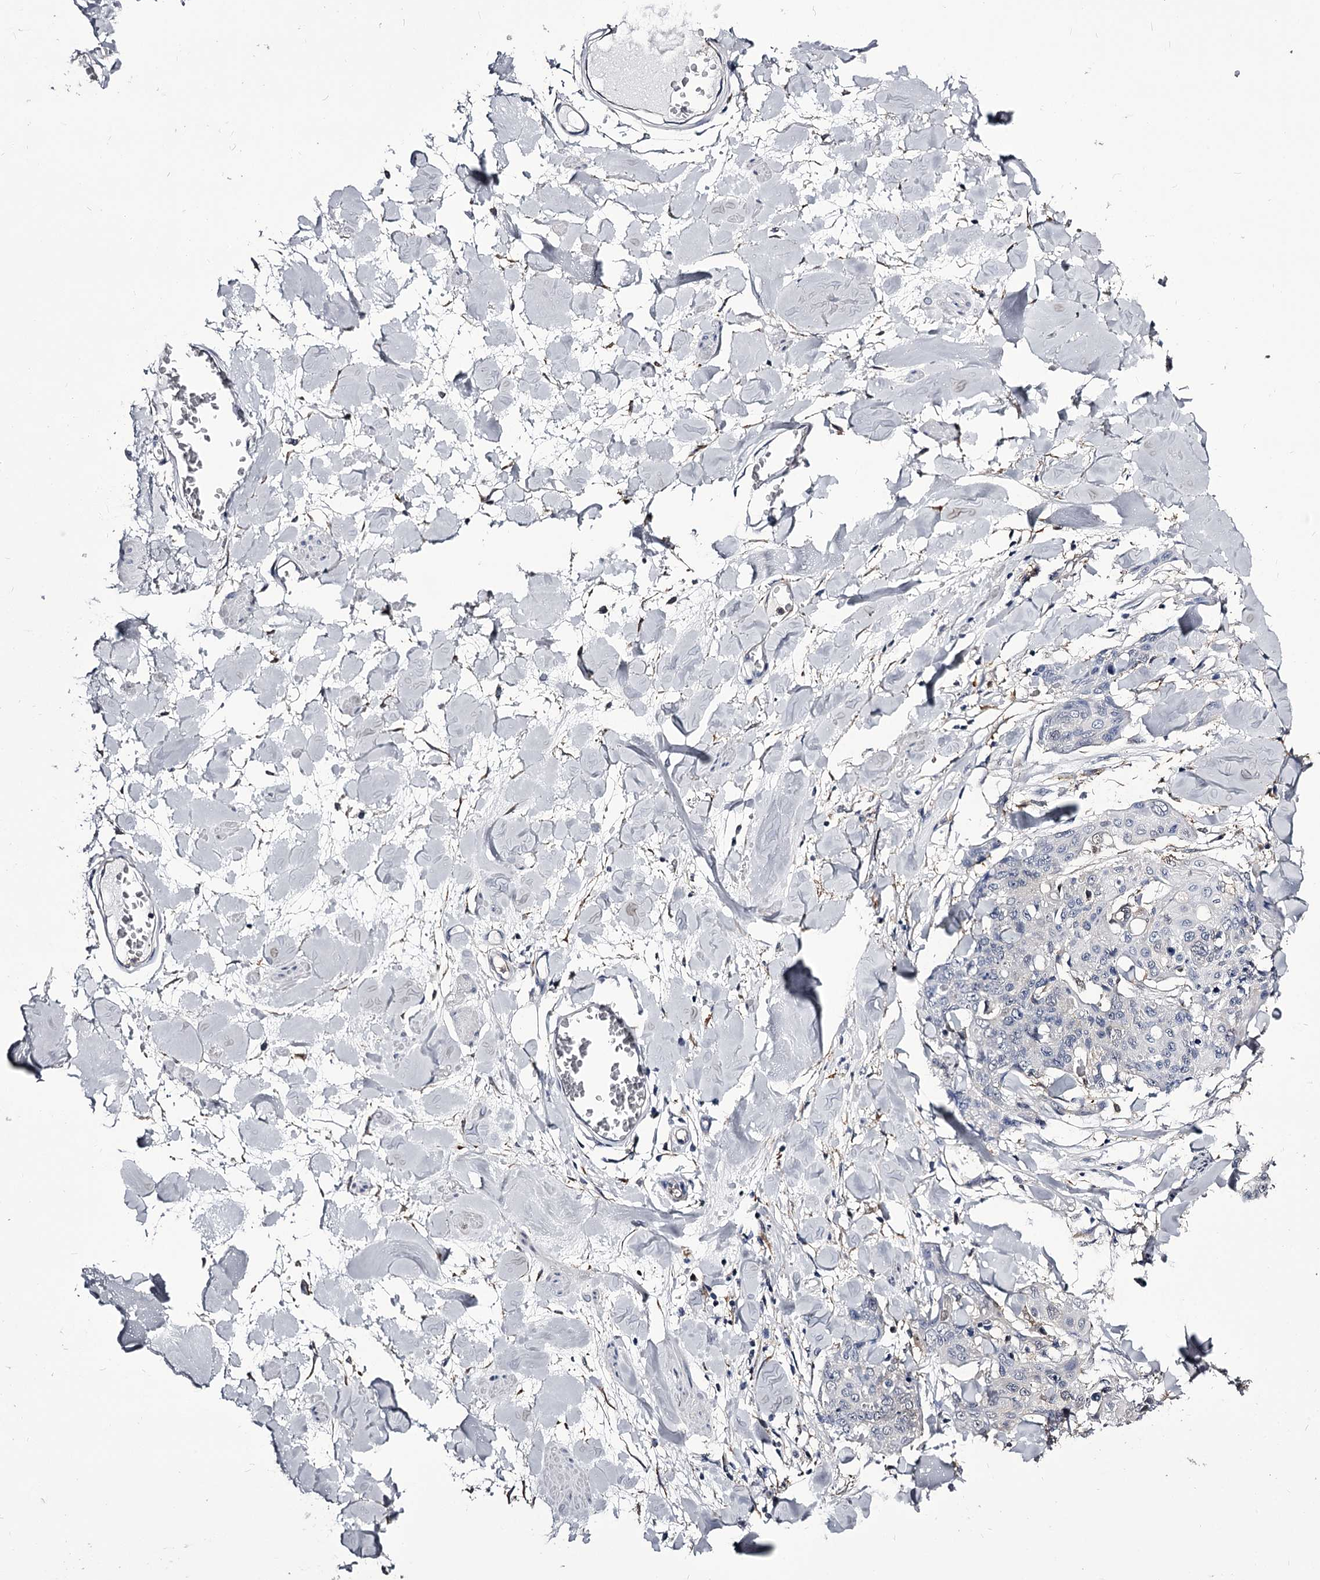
{"staining": {"intensity": "negative", "quantity": "none", "location": "none"}, "tissue": "skin cancer", "cell_type": "Tumor cells", "image_type": "cancer", "snomed": [{"axis": "morphology", "description": "Squamous cell carcinoma, NOS"}, {"axis": "topography", "description": "Skin"}, {"axis": "topography", "description": "Vulva"}], "caption": "Skin squamous cell carcinoma was stained to show a protein in brown. There is no significant staining in tumor cells.", "gene": "GSTO1", "patient": {"sex": "female", "age": 85}}